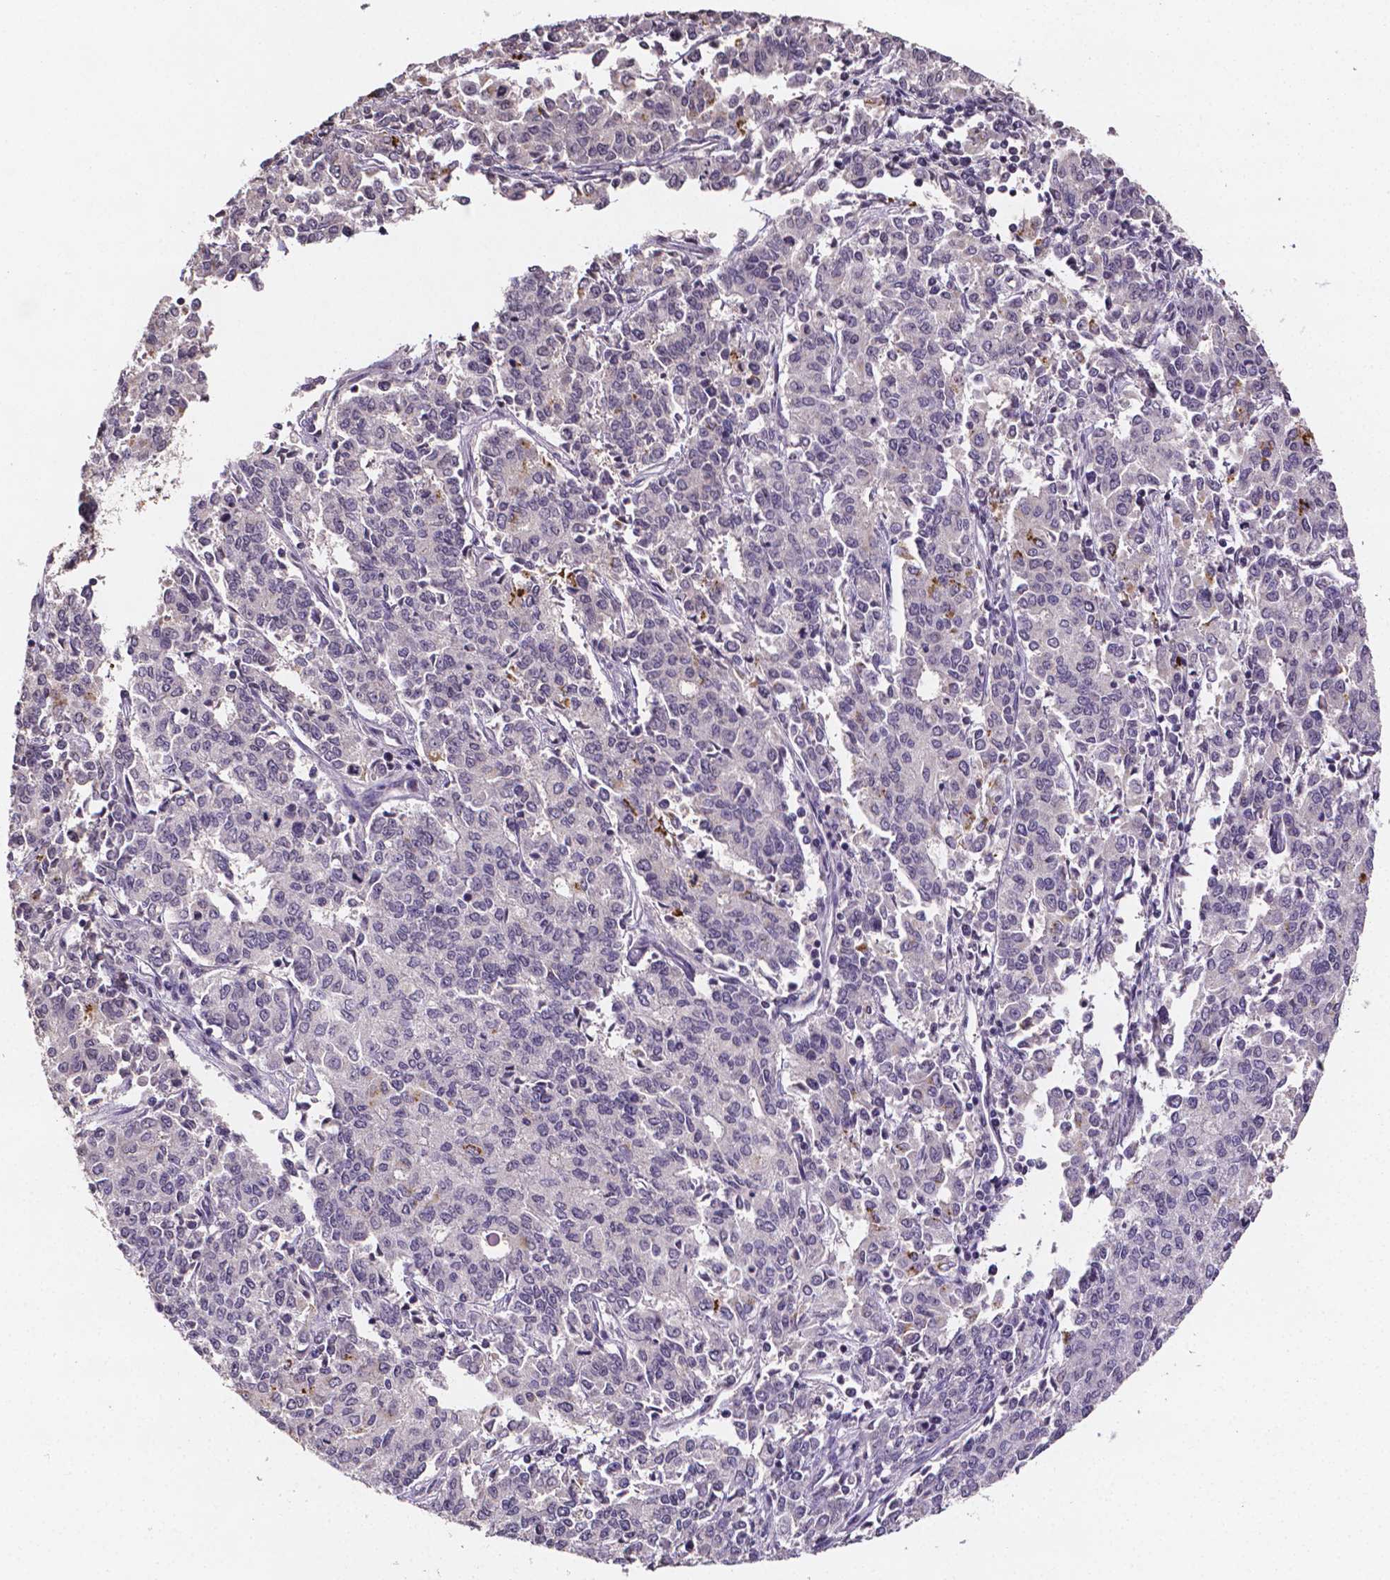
{"staining": {"intensity": "weak", "quantity": "<25%", "location": "cytoplasmic/membranous"}, "tissue": "endometrial cancer", "cell_type": "Tumor cells", "image_type": "cancer", "snomed": [{"axis": "morphology", "description": "Adenocarcinoma, NOS"}, {"axis": "topography", "description": "Endometrium"}], "caption": "Tumor cells are negative for brown protein staining in adenocarcinoma (endometrial).", "gene": "NRGN", "patient": {"sex": "female", "age": 50}}